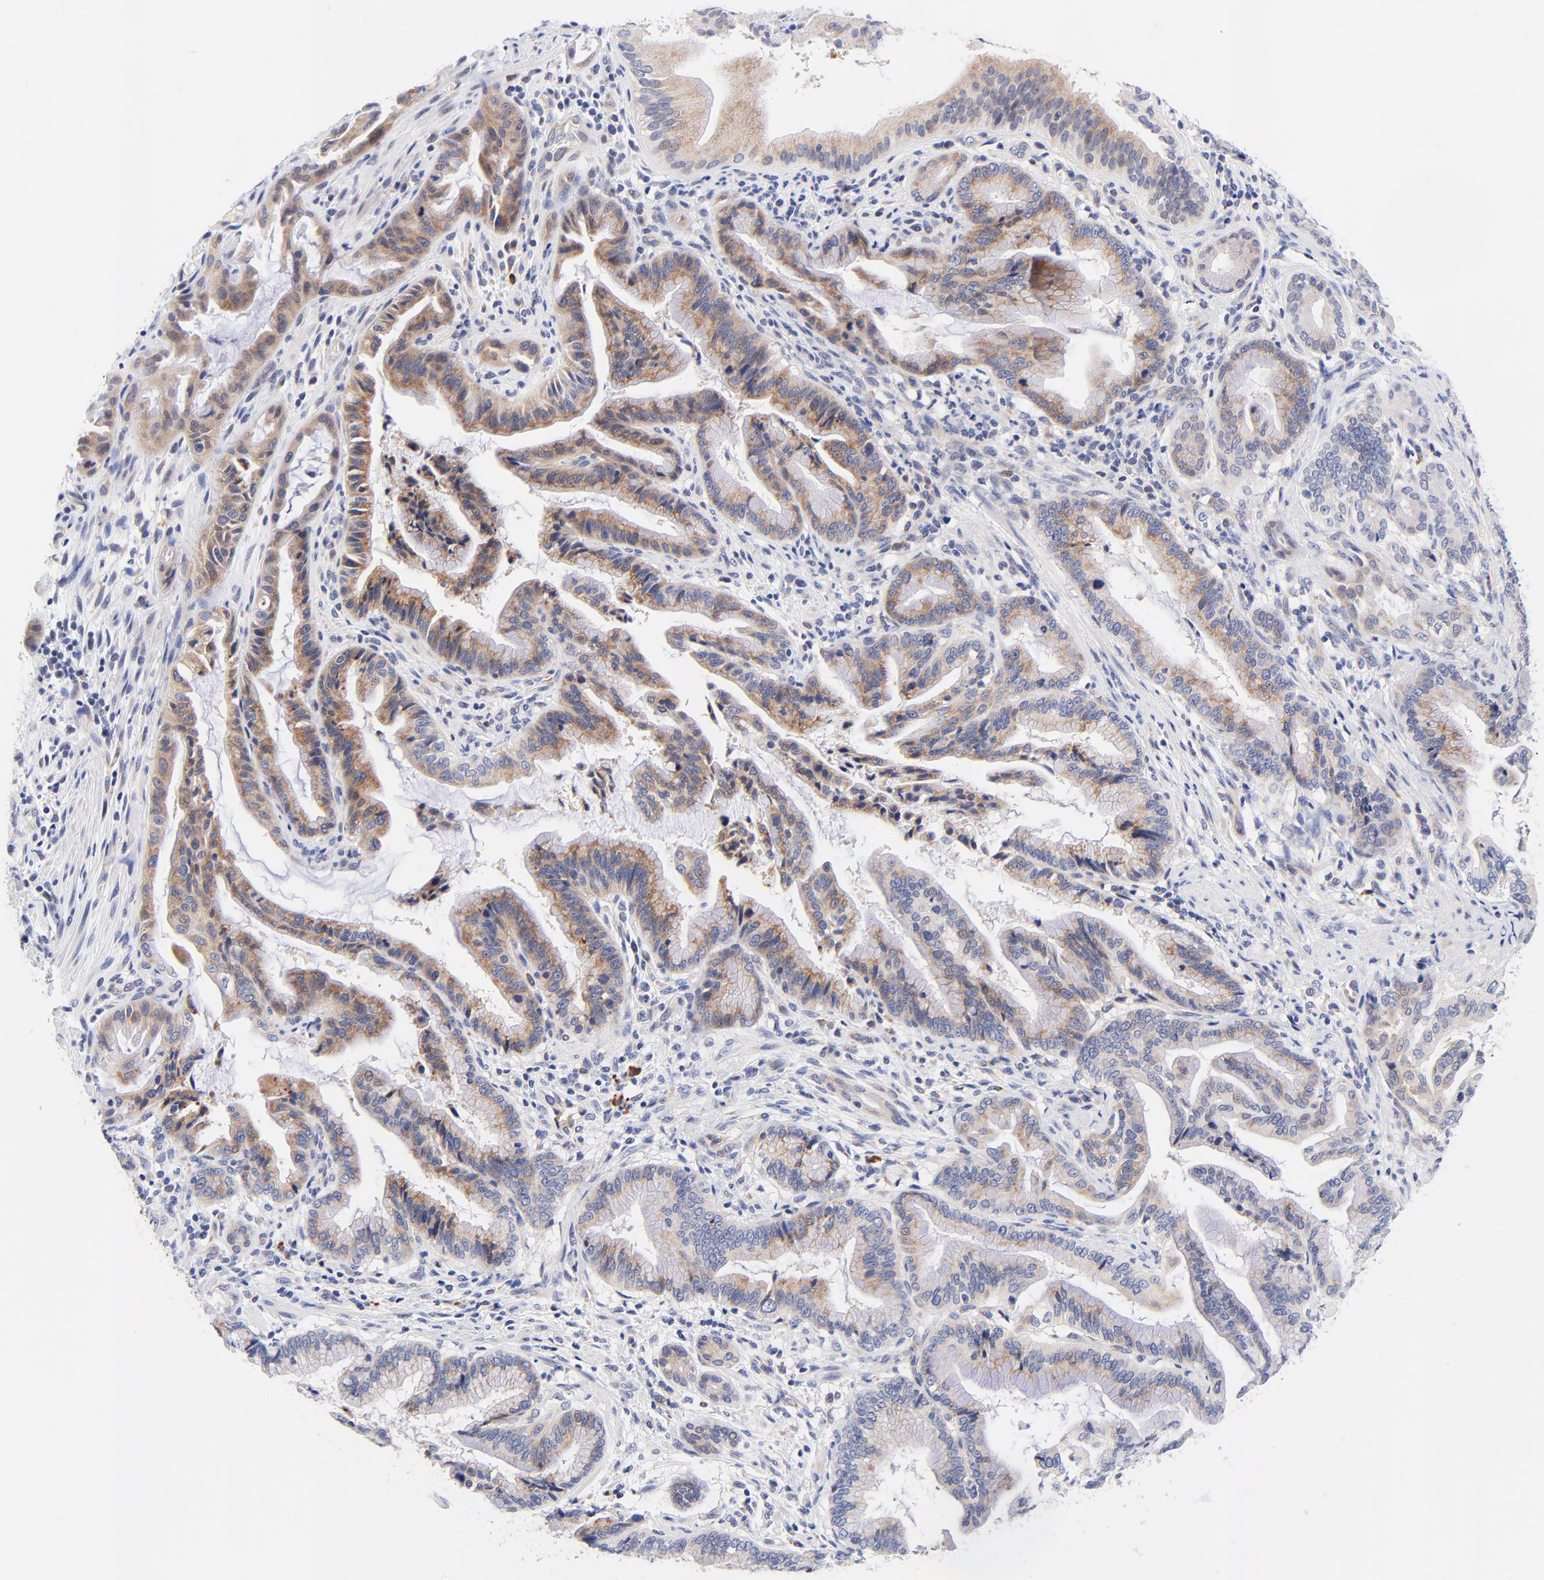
{"staining": {"intensity": "moderate", "quantity": ">75%", "location": "cytoplasmic/membranous"}, "tissue": "pancreatic cancer", "cell_type": "Tumor cells", "image_type": "cancer", "snomed": [{"axis": "morphology", "description": "Adenocarcinoma, NOS"}, {"axis": "topography", "description": "Pancreas"}], "caption": "Protein analysis of adenocarcinoma (pancreatic) tissue displays moderate cytoplasmic/membranous expression in approximately >75% of tumor cells.", "gene": "AFF2", "patient": {"sex": "female", "age": 64}}